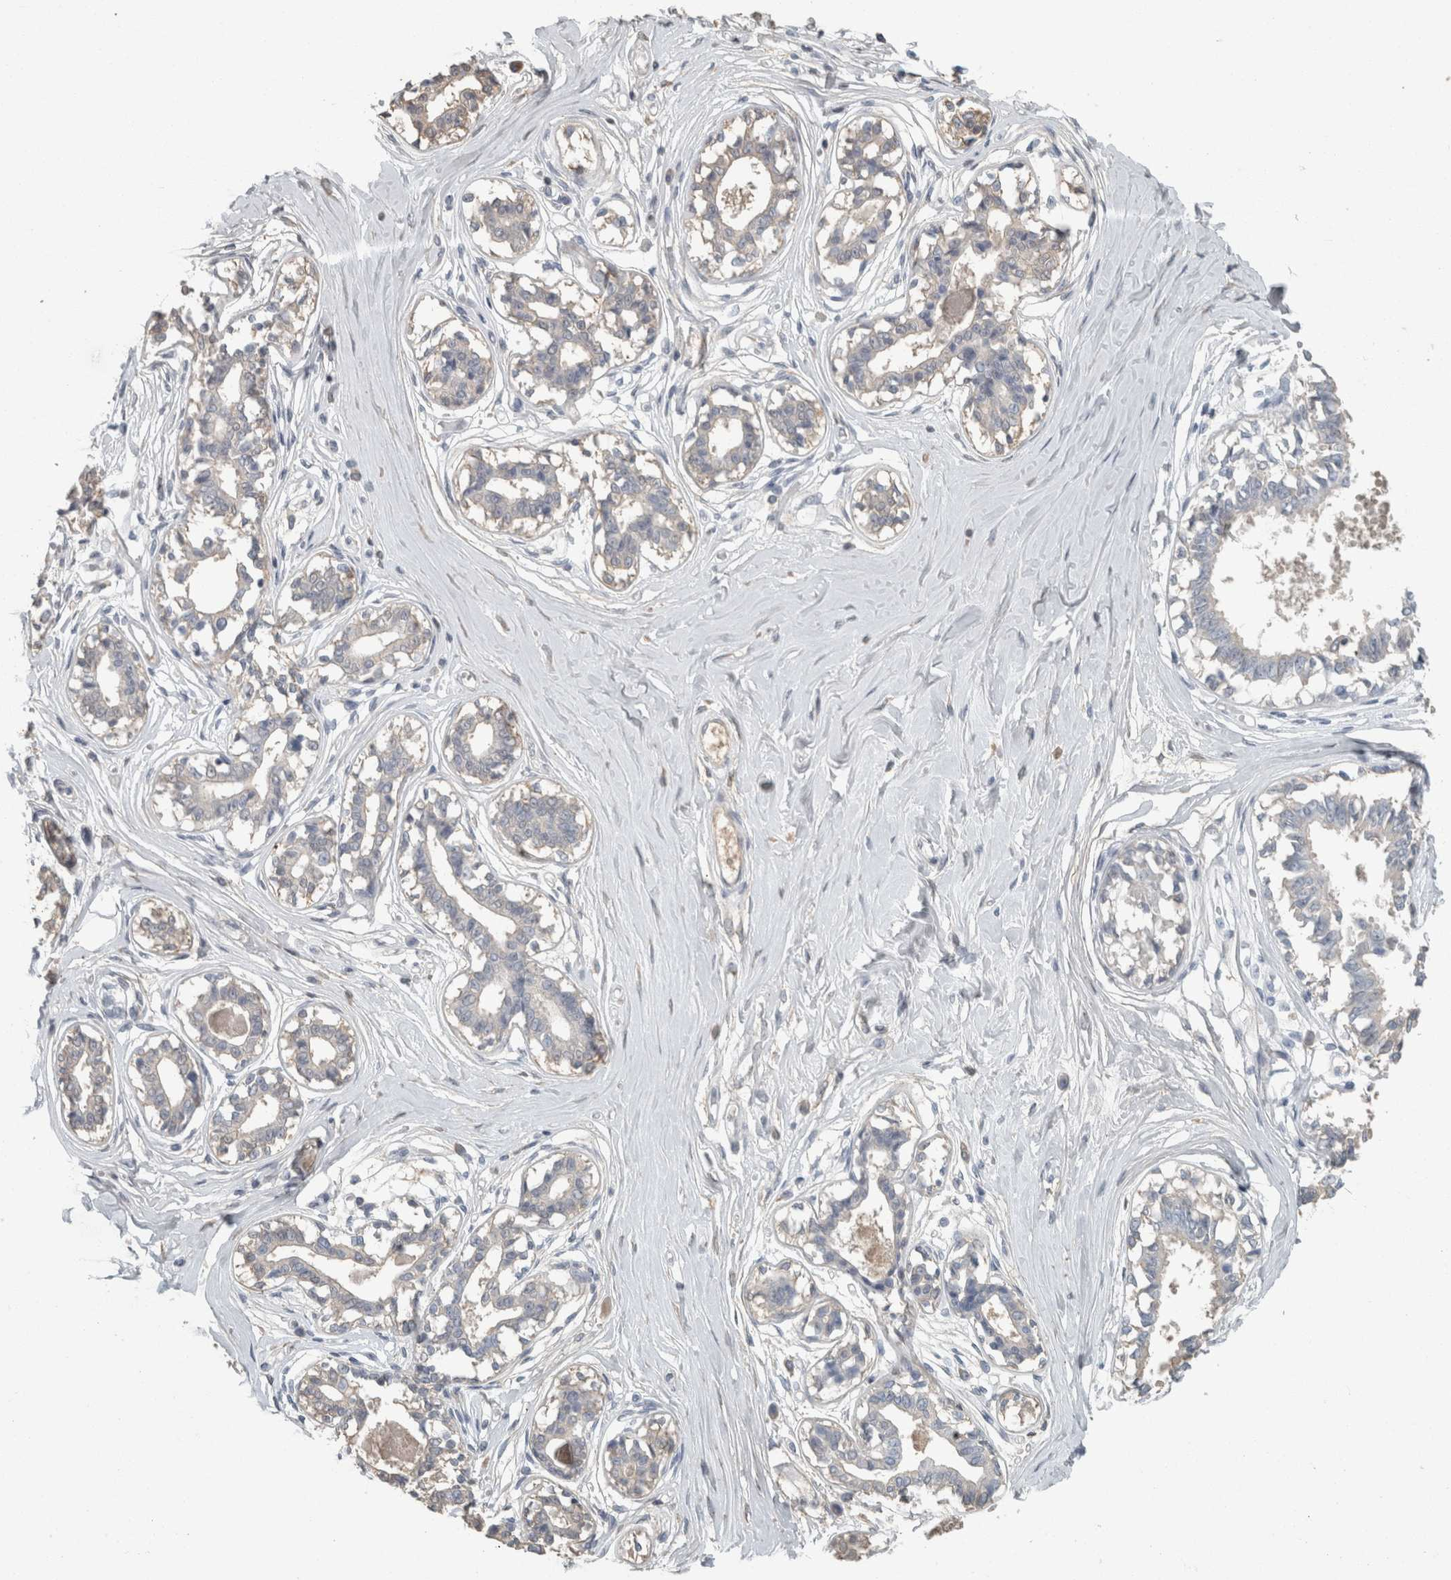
{"staining": {"intensity": "negative", "quantity": "none", "location": "none"}, "tissue": "breast", "cell_type": "Adipocytes", "image_type": "normal", "snomed": [{"axis": "morphology", "description": "Normal tissue, NOS"}, {"axis": "topography", "description": "Breast"}], "caption": "Image shows no significant protein positivity in adipocytes of normal breast. The staining is performed using DAB brown chromogen with nuclei counter-stained in using hematoxylin.", "gene": "CHL1", "patient": {"sex": "female", "age": 45}}